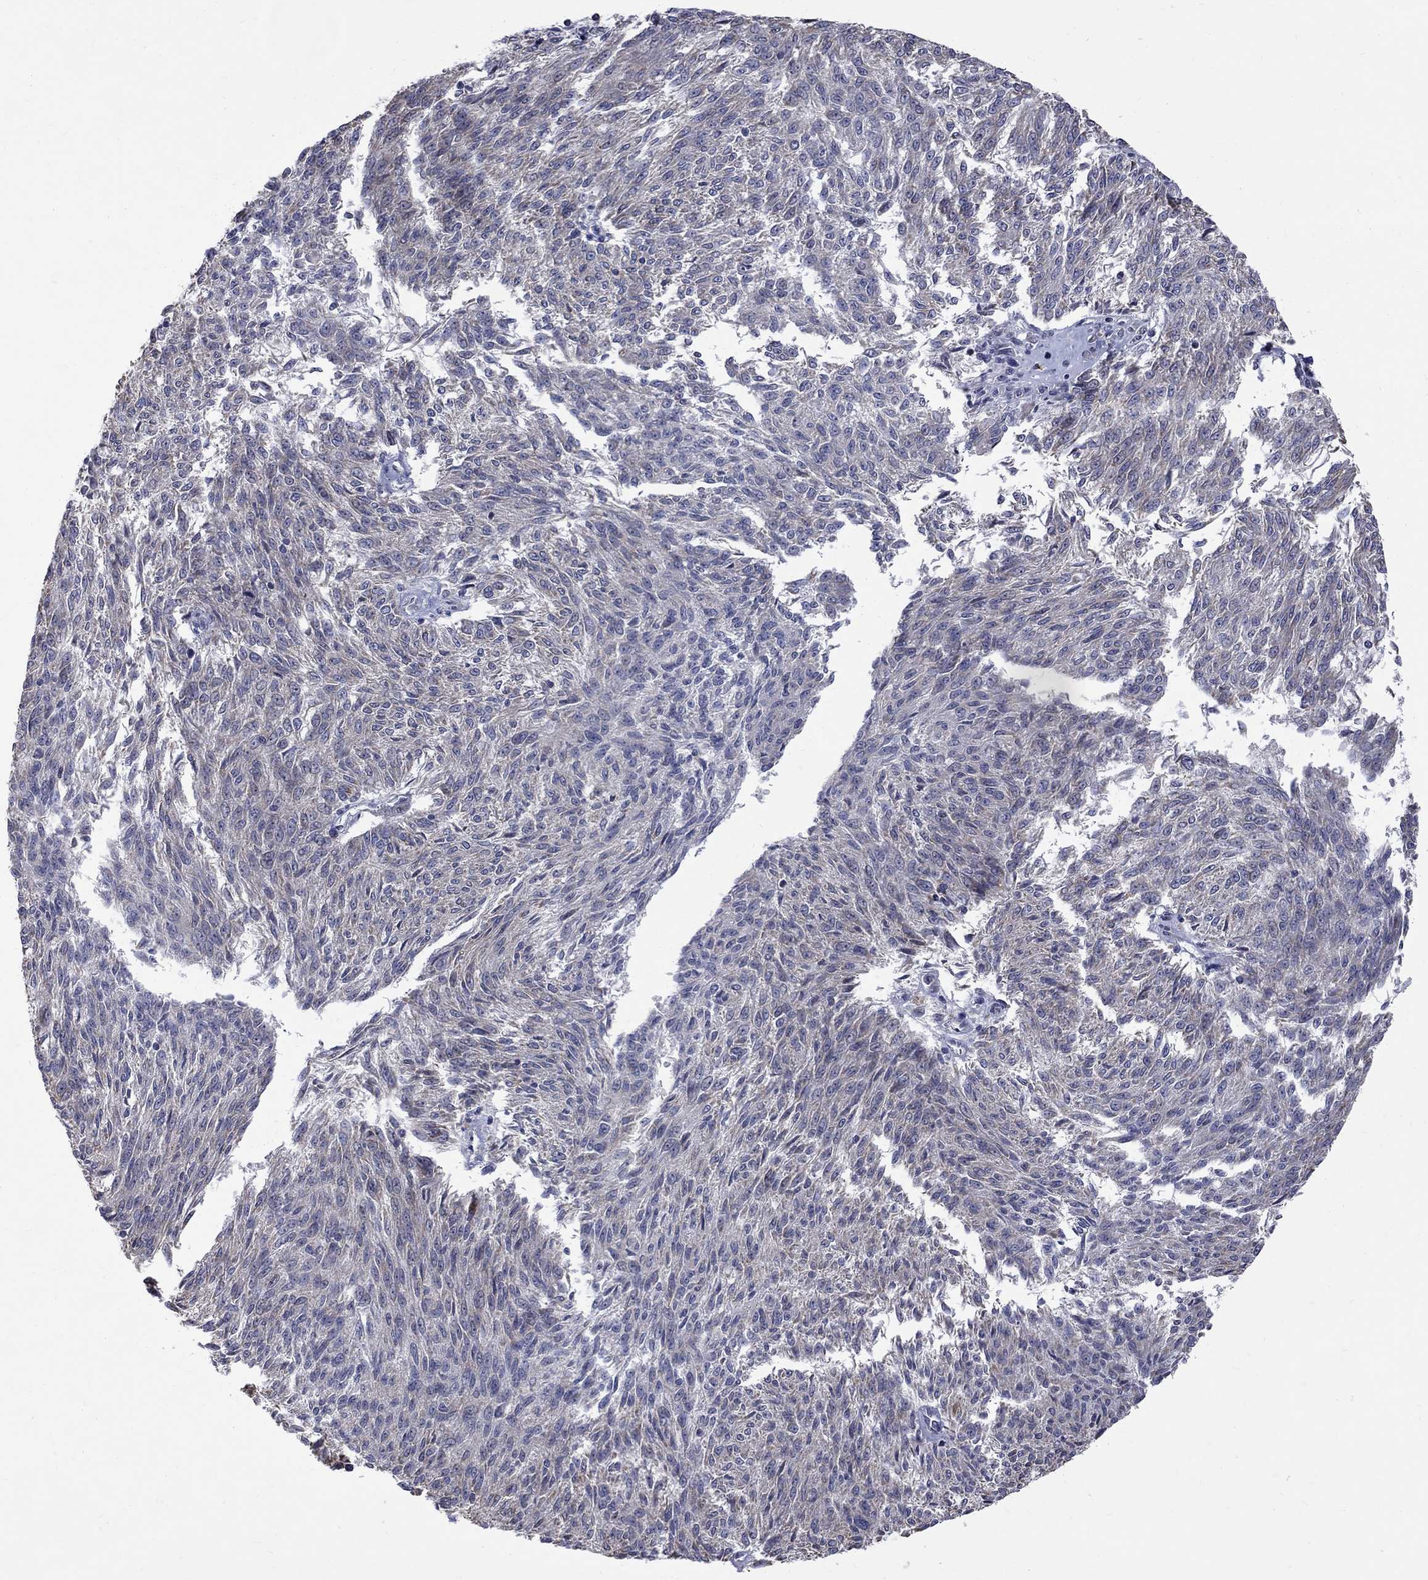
{"staining": {"intensity": "negative", "quantity": "none", "location": "none"}, "tissue": "melanoma", "cell_type": "Tumor cells", "image_type": "cancer", "snomed": [{"axis": "morphology", "description": "Malignant melanoma, NOS"}, {"axis": "topography", "description": "Skin"}], "caption": "The IHC histopathology image has no significant positivity in tumor cells of malignant melanoma tissue.", "gene": "SH2B1", "patient": {"sex": "female", "age": 72}}